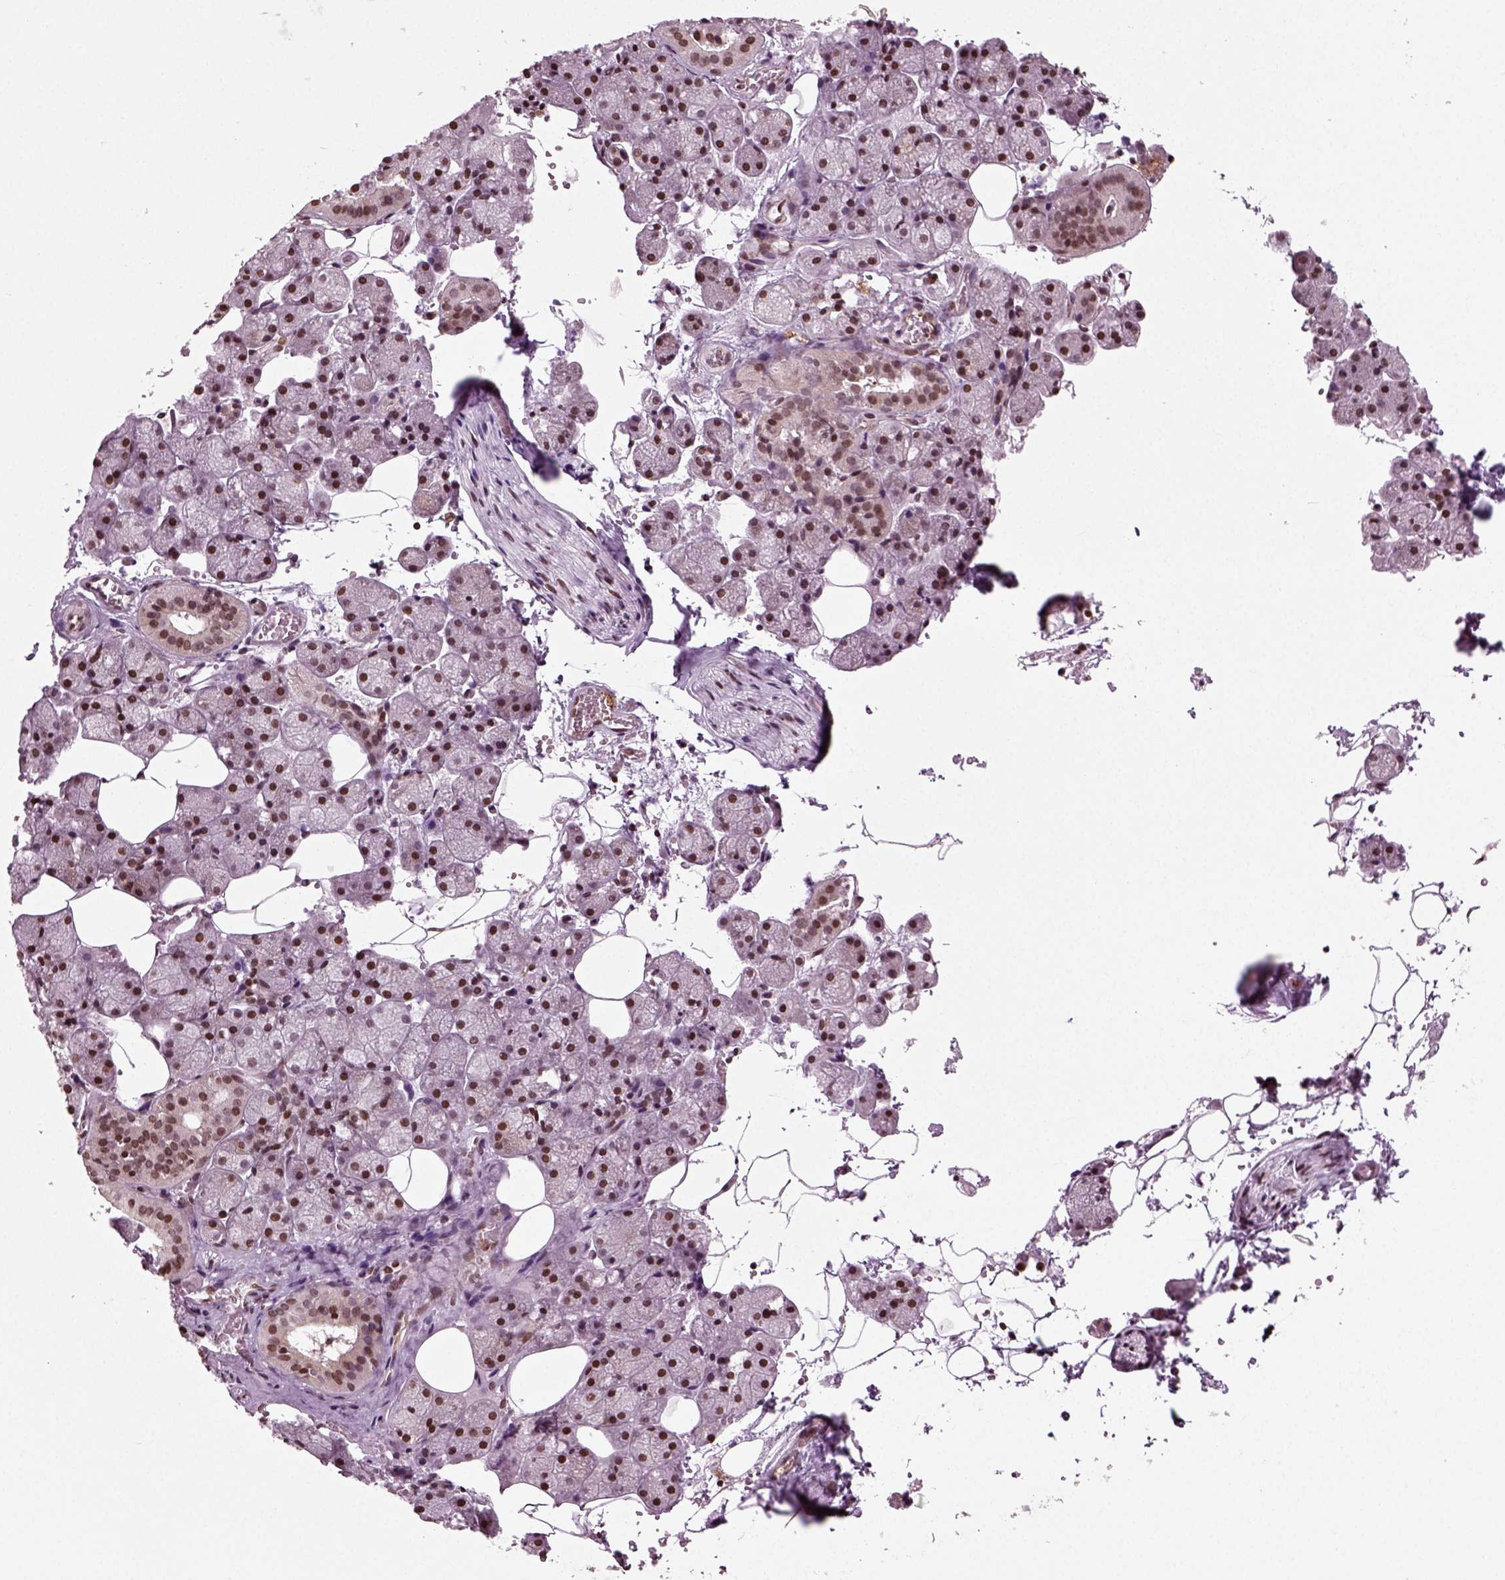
{"staining": {"intensity": "moderate", "quantity": "25%-75%", "location": "nuclear"}, "tissue": "salivary gland", "cell_type": "Glandular cells", "image_type": "normal", "snomed": [{"axis": "morphology", "description": "Normal tissue, NOS"}, {"axis": "topography", "description": "Salivary gland"}], "caption": "A brown stain highlights moderate nuclear staining of a protein in glandular cells of normal human salivary gland. (DAB IHC with brightfield microscopy, high magnification).", "gene": "HEYL", "patient": {"sex": "male", "age": 38}}